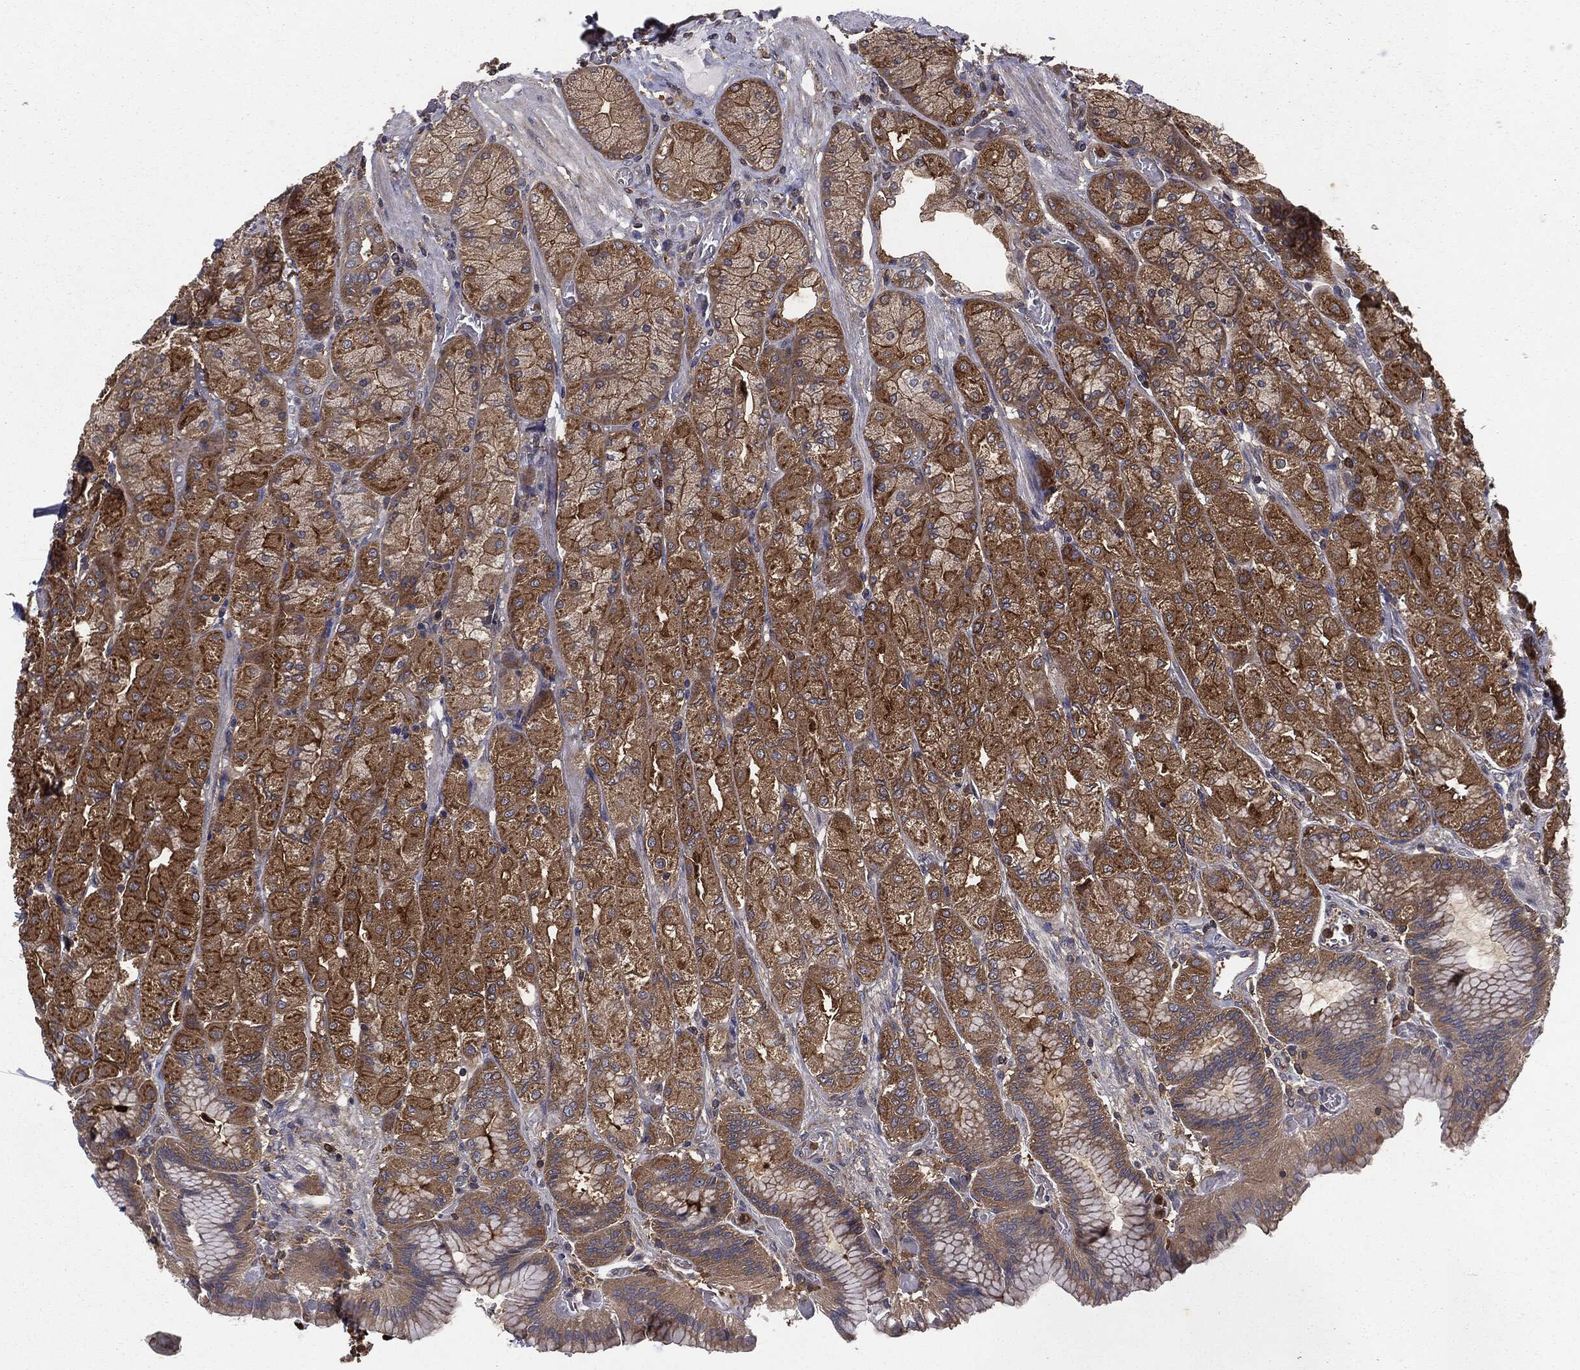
{"staining": {"intensity": "moderate", "quantity": ">75%", "location": "cytoplasmic/membranous"}, "tissue": "stomach", "cell_type": "Glandular cells", "image_type": "normal", "snomed": [{"axis": "morphology", "description": "Normal tissue, NOS"}, {"axis": "morphology", "description": "Adenocarcinoma, NOS"}, {"axis": "morphology", "description": "Adenocarcinoma, High grade"}, {"axis": "topography", "description": "Stomach, upper"}, {"axis": "topography", "description": "Stomach"}], "caption": "This is an image of immunohistochemistry (IHC) staining of normal stomach, which shows moderate expression in the cytoplasmic/membranous of glandular cells.", "gene": "GNB5", "patient": {"sex": "female", "age": 65}}